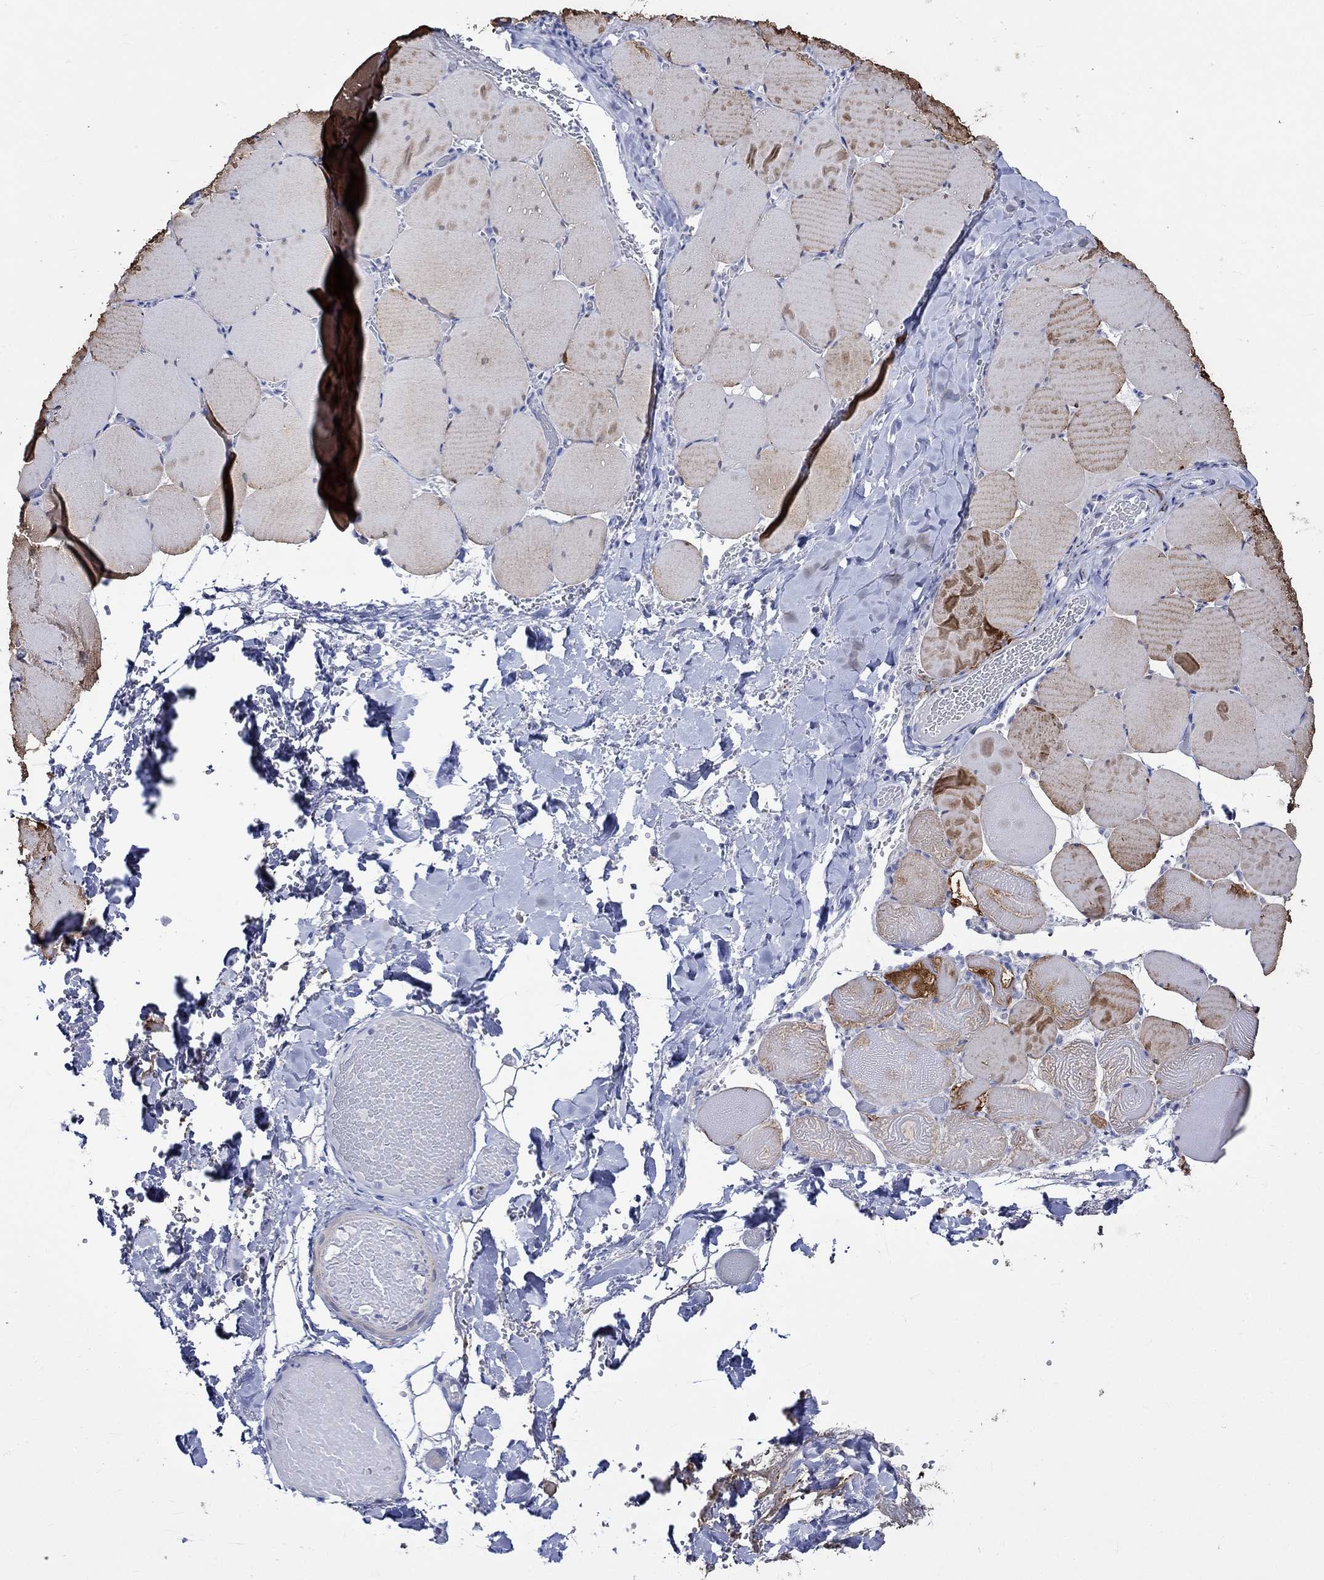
{"staining": {"intensity": "strong", "quantity": "25%-75%", "location": "cytoplasmic/membranous"}, "tissue": "skeletal muscle", "cell_type": "Myocytes", "image_type": "normal", "snomed": [{"axis": "morphology", "description": "Normal tissue, NOS"}, {"axis": "morphology", "description": "Malignant melanoma, Metastatic site"}, {"axis": "topography", "description": "Skeletal muscle"}], "caption": "Benign skeletal muscle demonstrates strong cytoplasmic/membranous staining in approximately 25%-75% of myocytes, visualized by immunohistochemistry.", "gene": "CRYAB", "patient": {"sex": "male", "age": 50}}